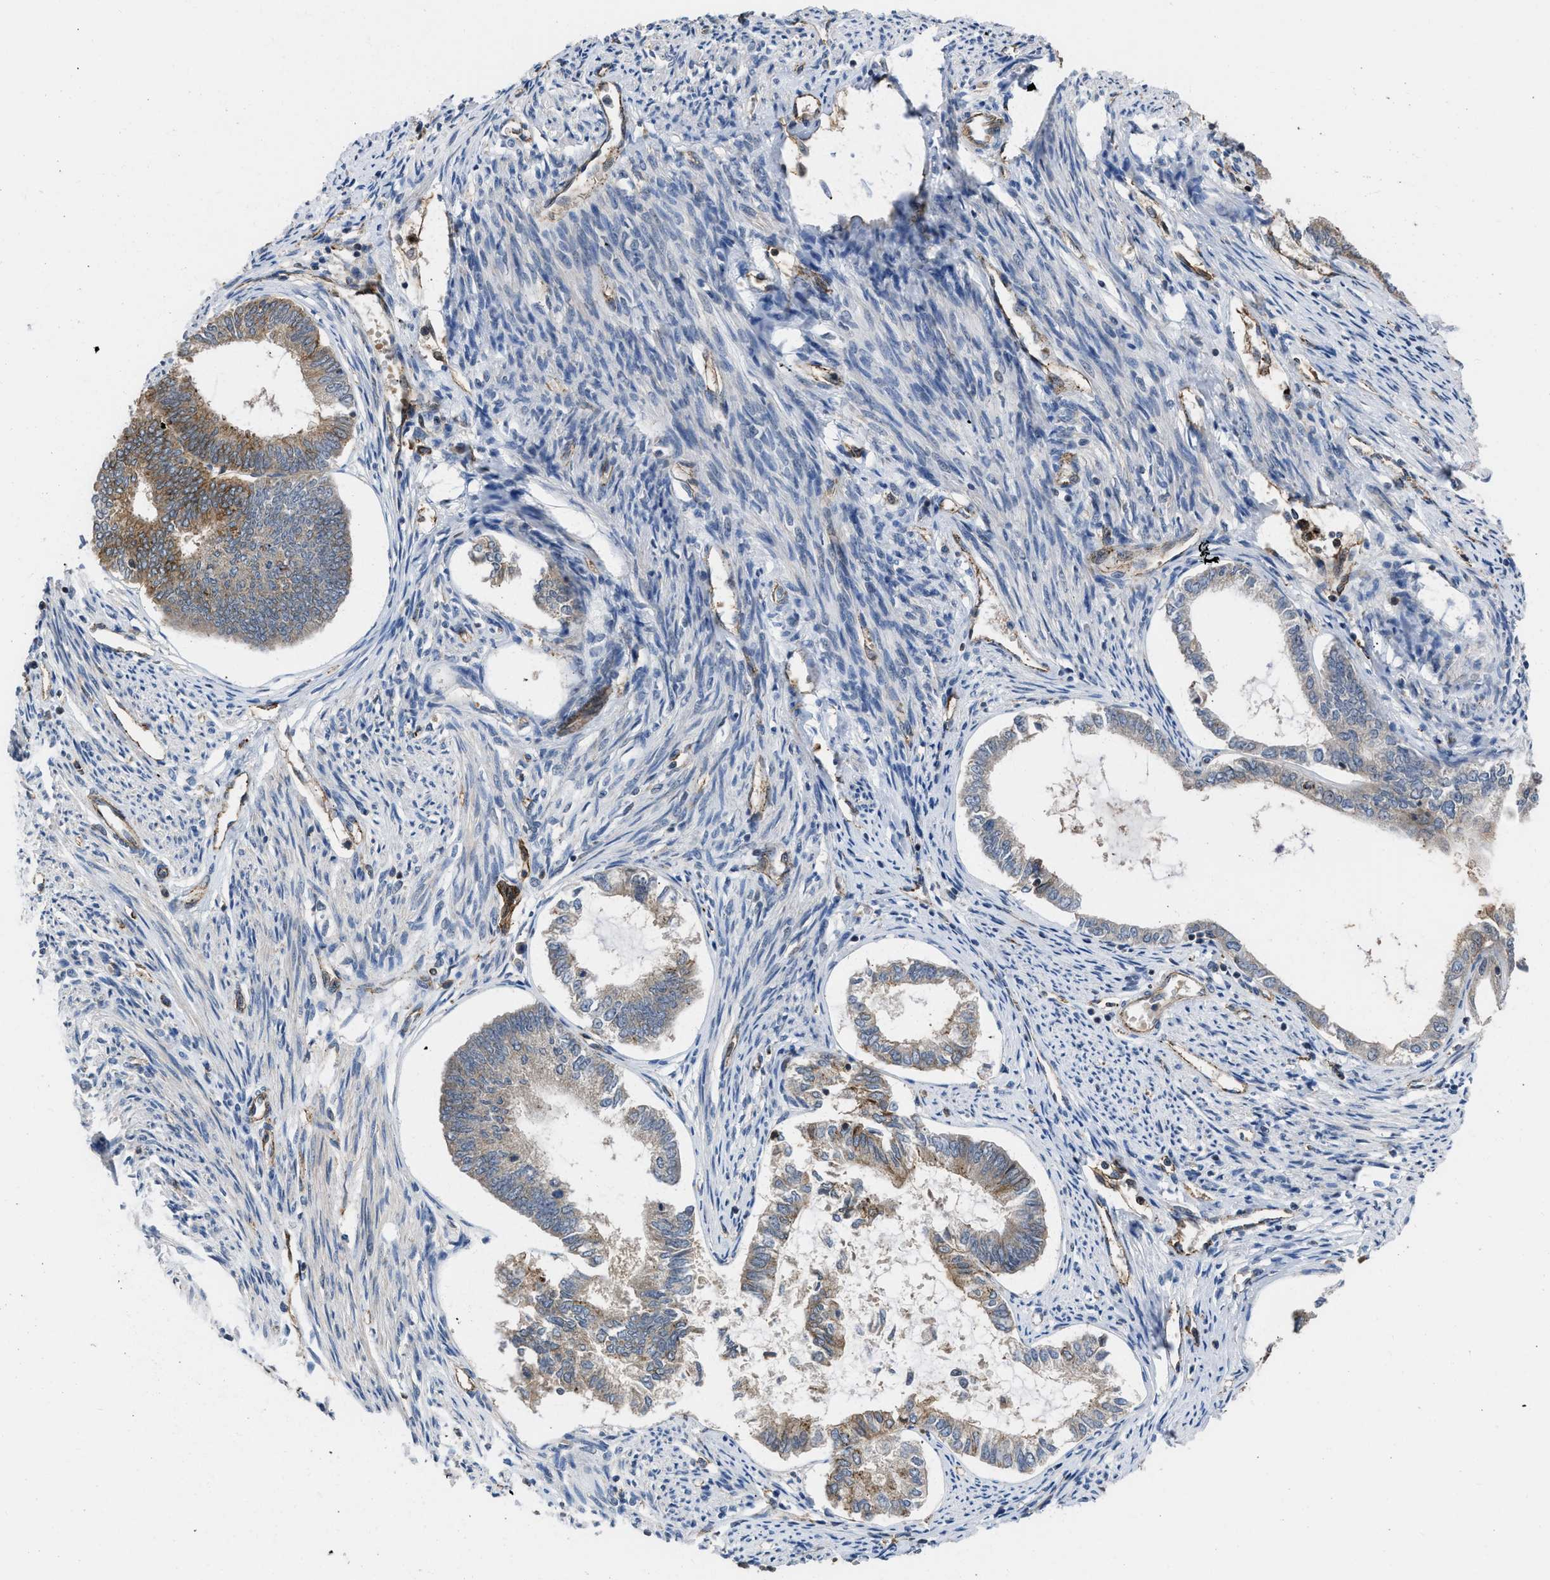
{"staining": {"intensity": "weak", "quantity": "25%-75%", "location": "cytoplasmic/membranous"}, "tissue": "endometrial cancer", "cell_type": "Tumor cells", "image_type": "cancer", "snomed": [{"axis": "morphology", "description": "Adenocarcinoma, NOS"}, {"axis": "topography", "description": "Endometrium"}], "caption": "The immunohistochemical stain labels weak cytoplasmic/membranous staining in tumor cells of endometrial cancer (adenocarcinoma) tissue.", "gene": "GPATCH2L", "patient": {"sex": "female", "age": 86}}